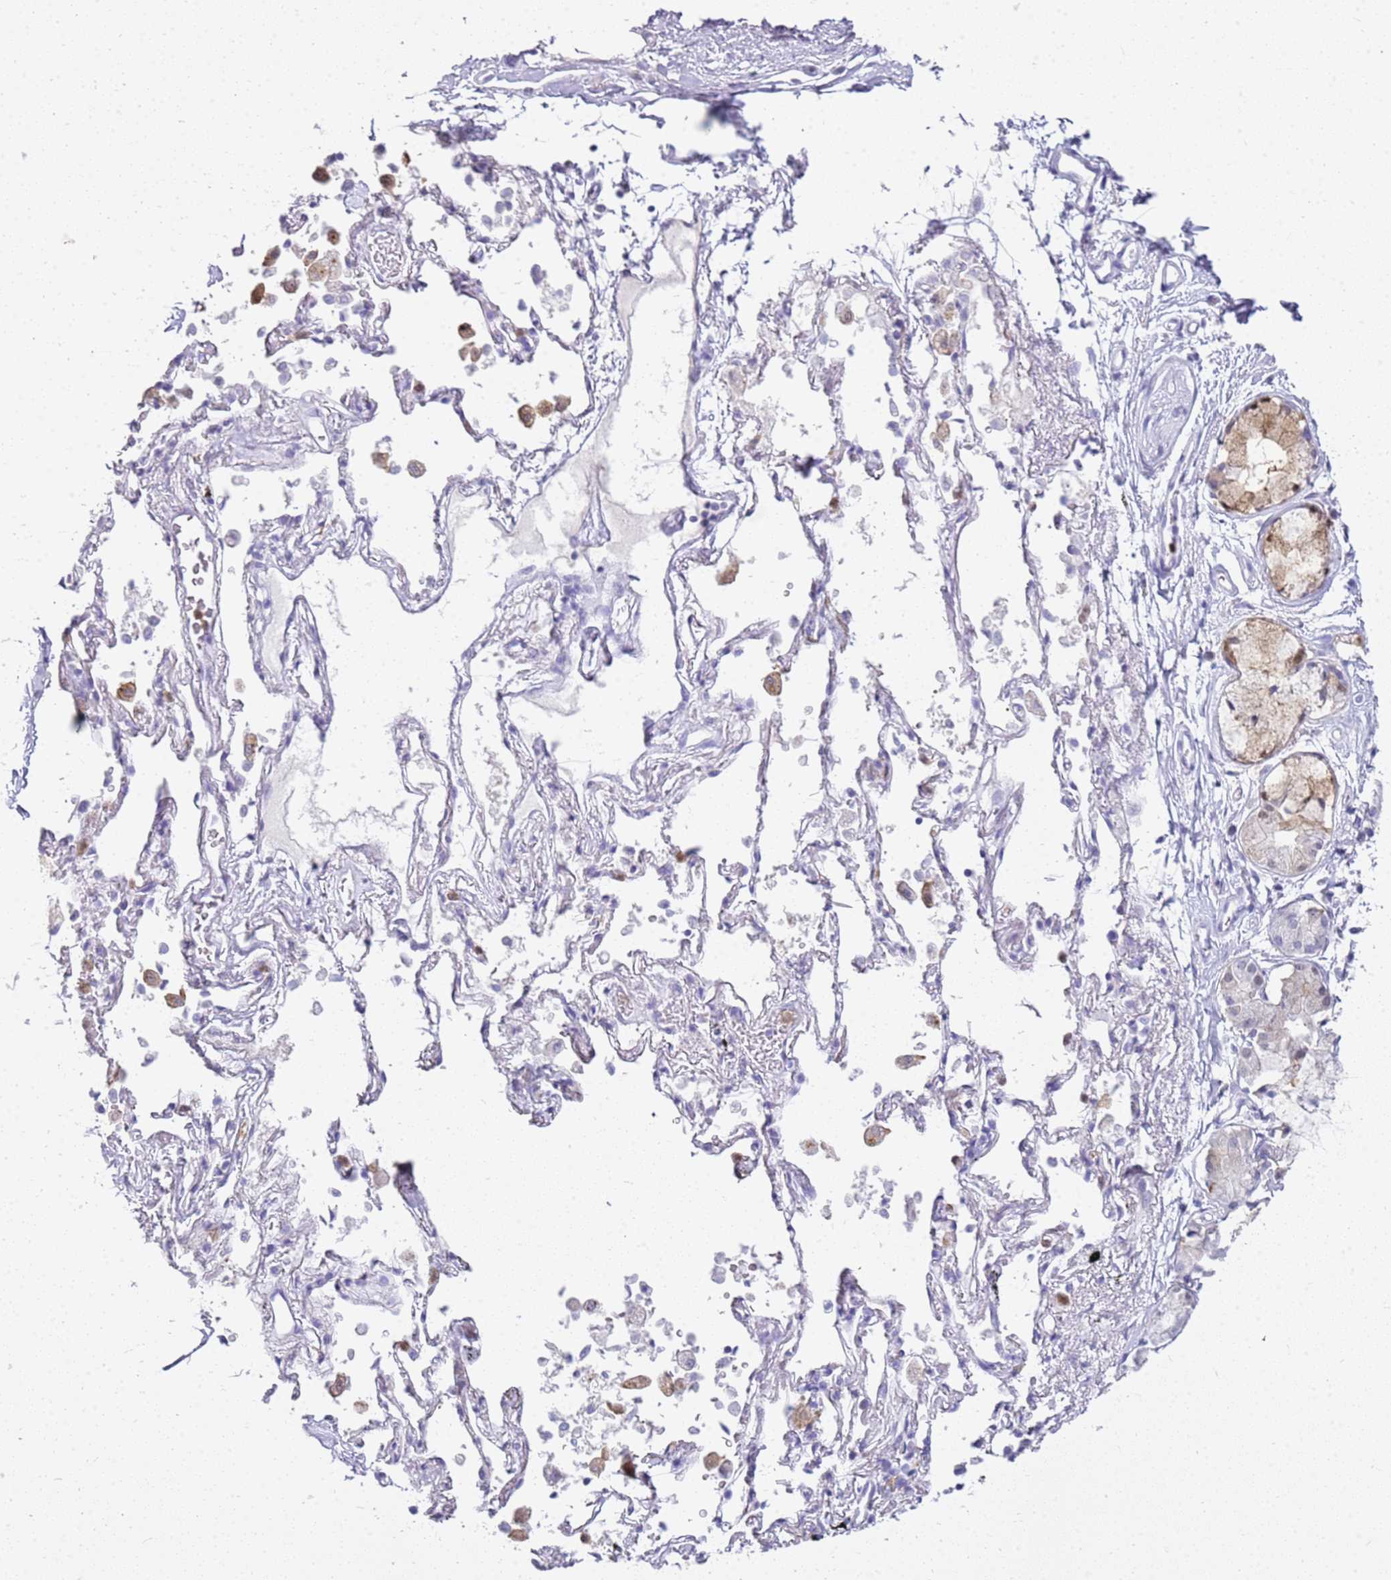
{"staining": {"intensity": "negative", "quantity": "none", "location": "none"}, "tissue": "adipose tissue", "cell_type": "Adipocytes", "image_type": "normal", "snomed": [{"axis": "morphology", "description": "Normal tissue, NOS"}, {"axis": "topography", "description": "Cartilage tissue"}], "caption": "A photomicrograph of adipose tissue stained for a protein exhibits no brown staining in adipocytes. (Stains: DAB IHC with hematoxylin counter stain, Microscopy: brightfield microscopy at high magnification).", "gene": "CSTA", "patient": {"sex": "male", "age": 73}}